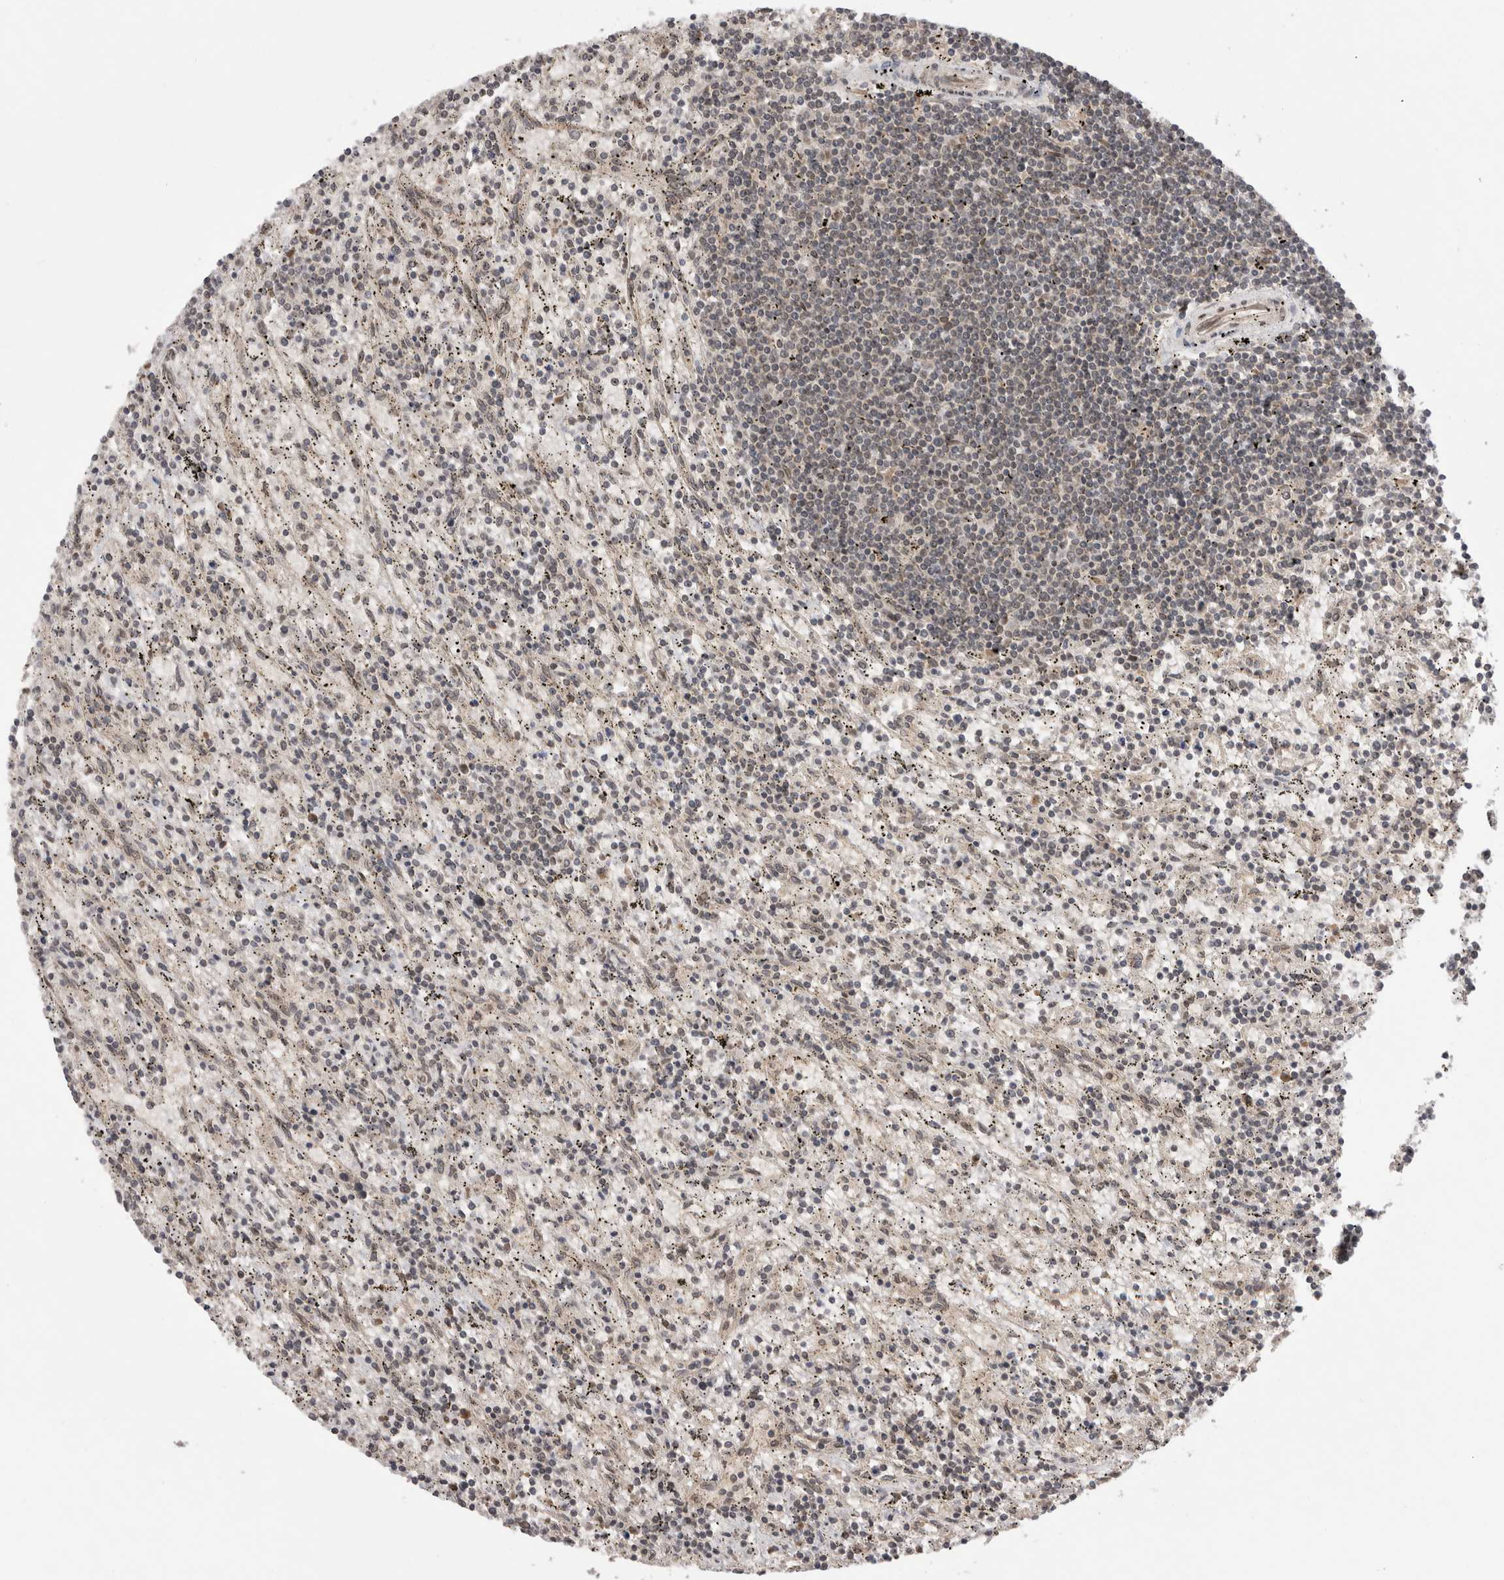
{"staining": {"intensity": "negative", "quantity": "none", "location": "none"}, "tissue": "lymphoma", "cell_type": "Tumor cells", "image_type": "cancer", "snomed": [{"axis": "morphology", "description": "Malignant lymphoma, non-Hodgkin's type, Low grade"}, {"axis": "topography", "description": "Spleen"}], "caption": "Tumor cells are negative for brown protein staining in low-grade malignant lymphoma, non-Hodgkin's type.", "gene": "TMEM65", "patient": {"sex": "male", "age": 76}}